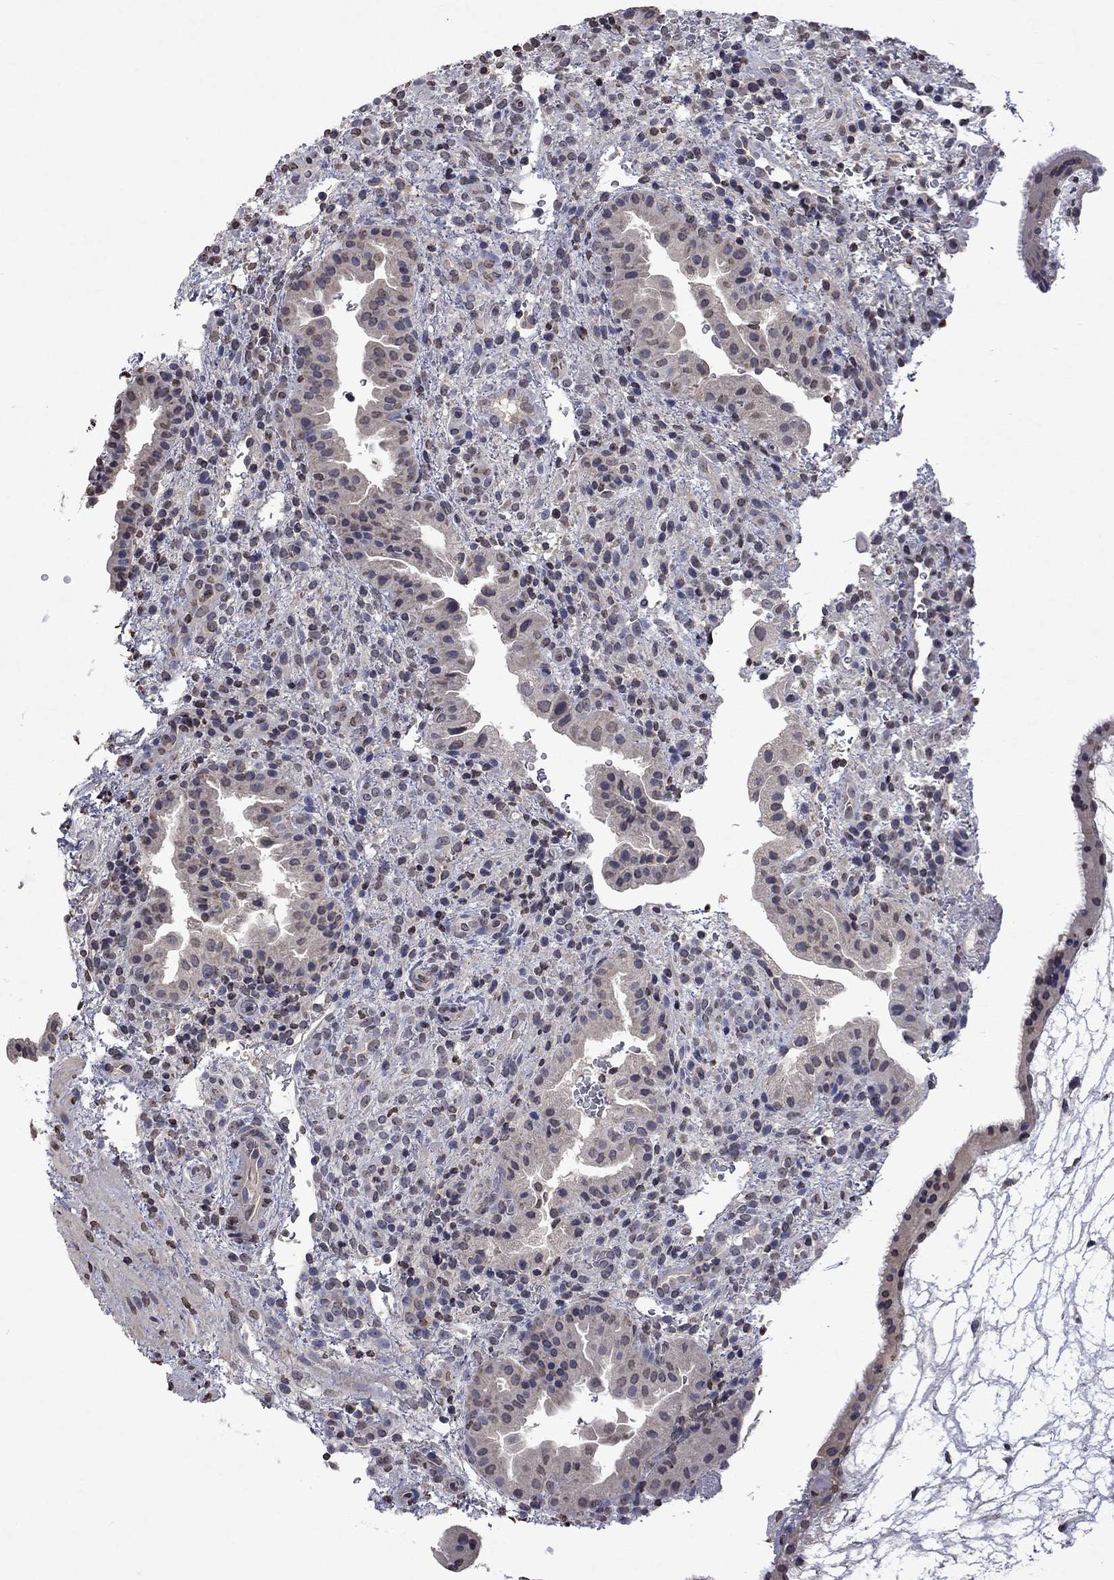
{"staining": {"intensity": "strong", "quantity": "<25%", "location": "nuclear"}, "tissue": "placenta", "cell_type": "Decidual cells", "image_type": "normal", "snomed": [{"axis": "morphology", "description": "Normal tissue, NOS"}, {"axis": "topography", "description": "Placenta"}], "caption": "Strong nuclear staining is seen in approximately <25% of decidual cells in unremarkable placenta.", "gene": "TTC38", "patient": {"sex": "female", "age": 19}}